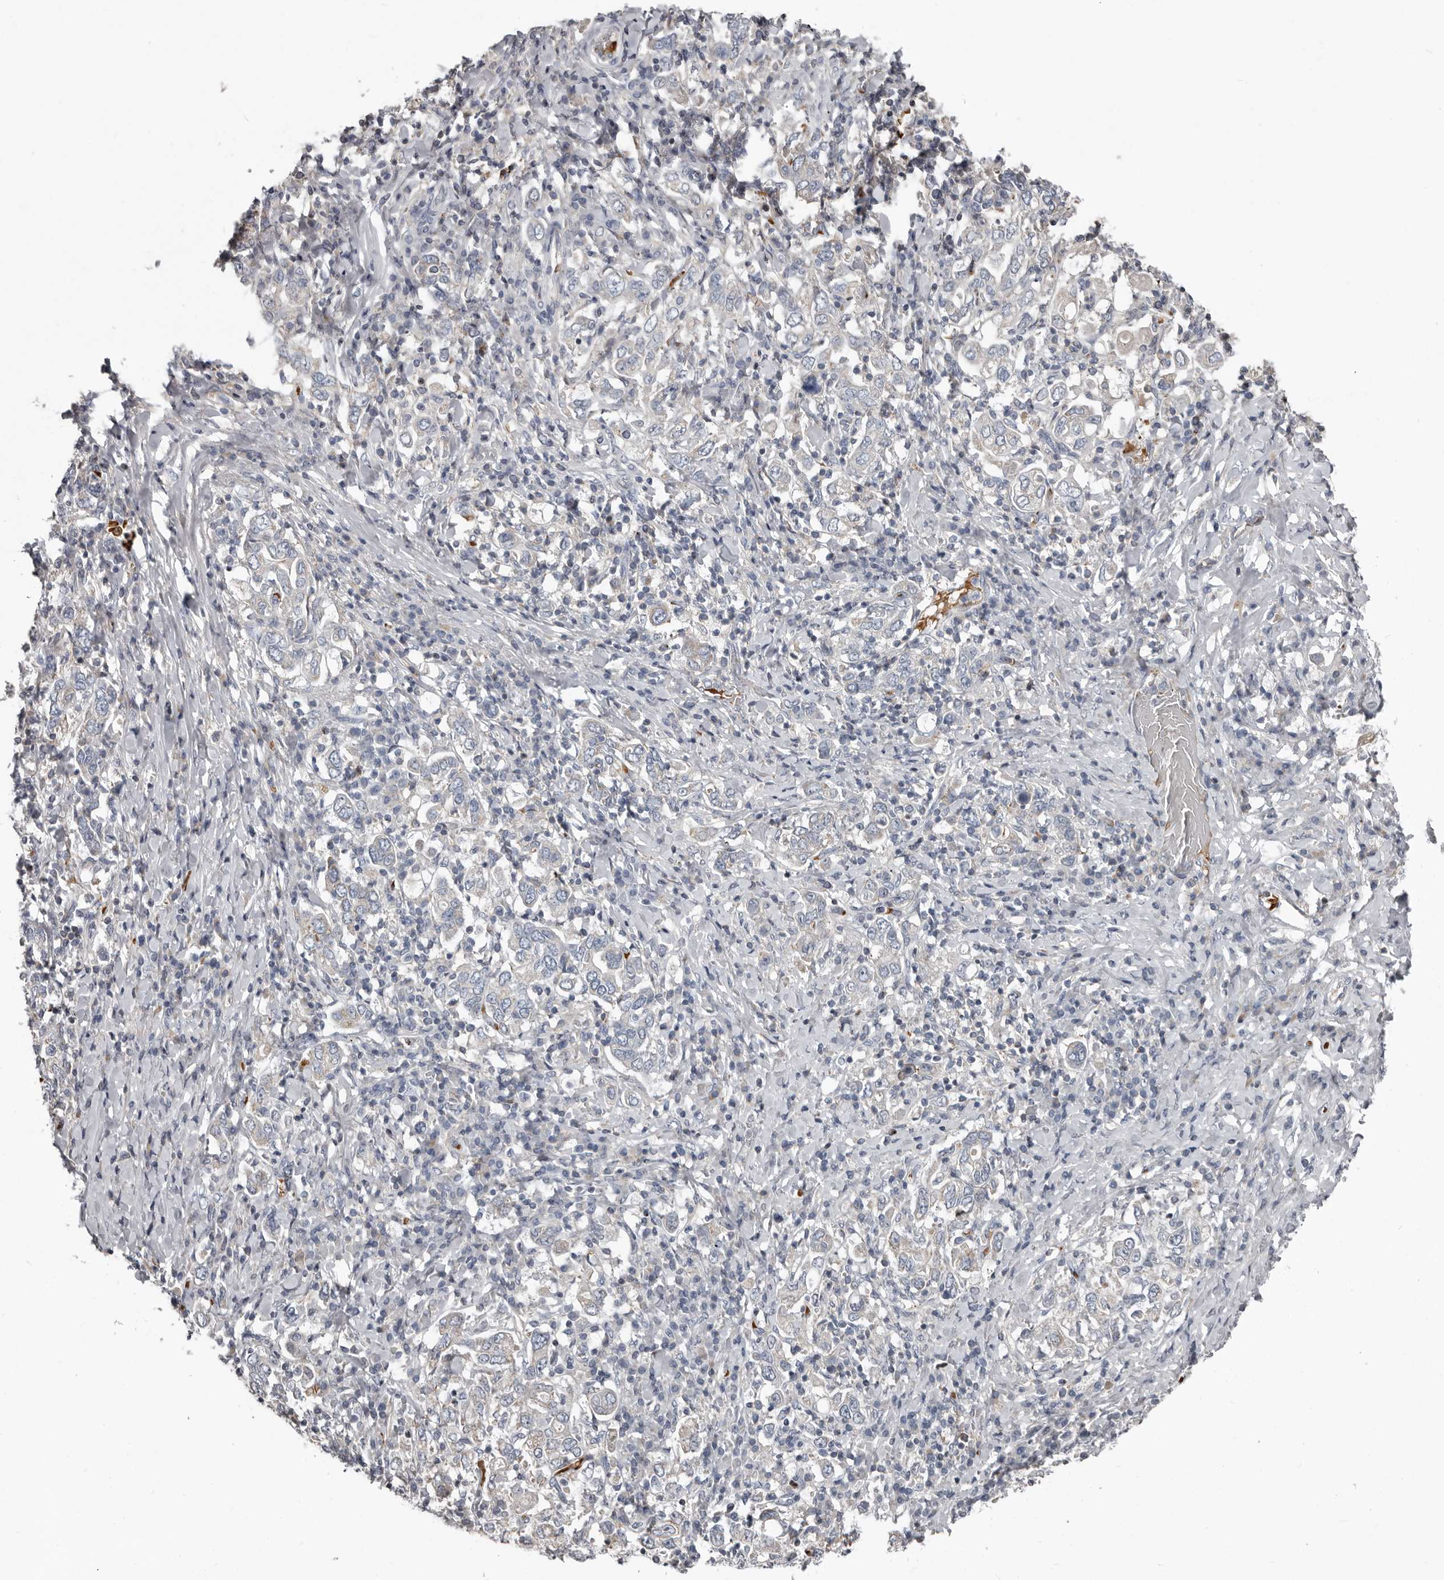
{"staining": {"intensity": "moderate", "quantity": "25%-75%", "location": "cytoplasmic/membranous"}, "tissue": "stomach cancer", "cell_type": "Tumor cells", "image_type": "cancer", "snomed": [{"axis": "morphology", "description": "Adenocarcinoma, NOS"}, {"axis": "topography", "description": "Stomach, upper"}], "caption": "This is a histology image of immunohistochemistry (IHC) staining of stomach cancer (adenocarcinoma), which shows moderate staining in the cytoplasmic/membranous of tumor cells.", "gene": "FBXO31", "patient": {"sex": "male", "age": 62}}